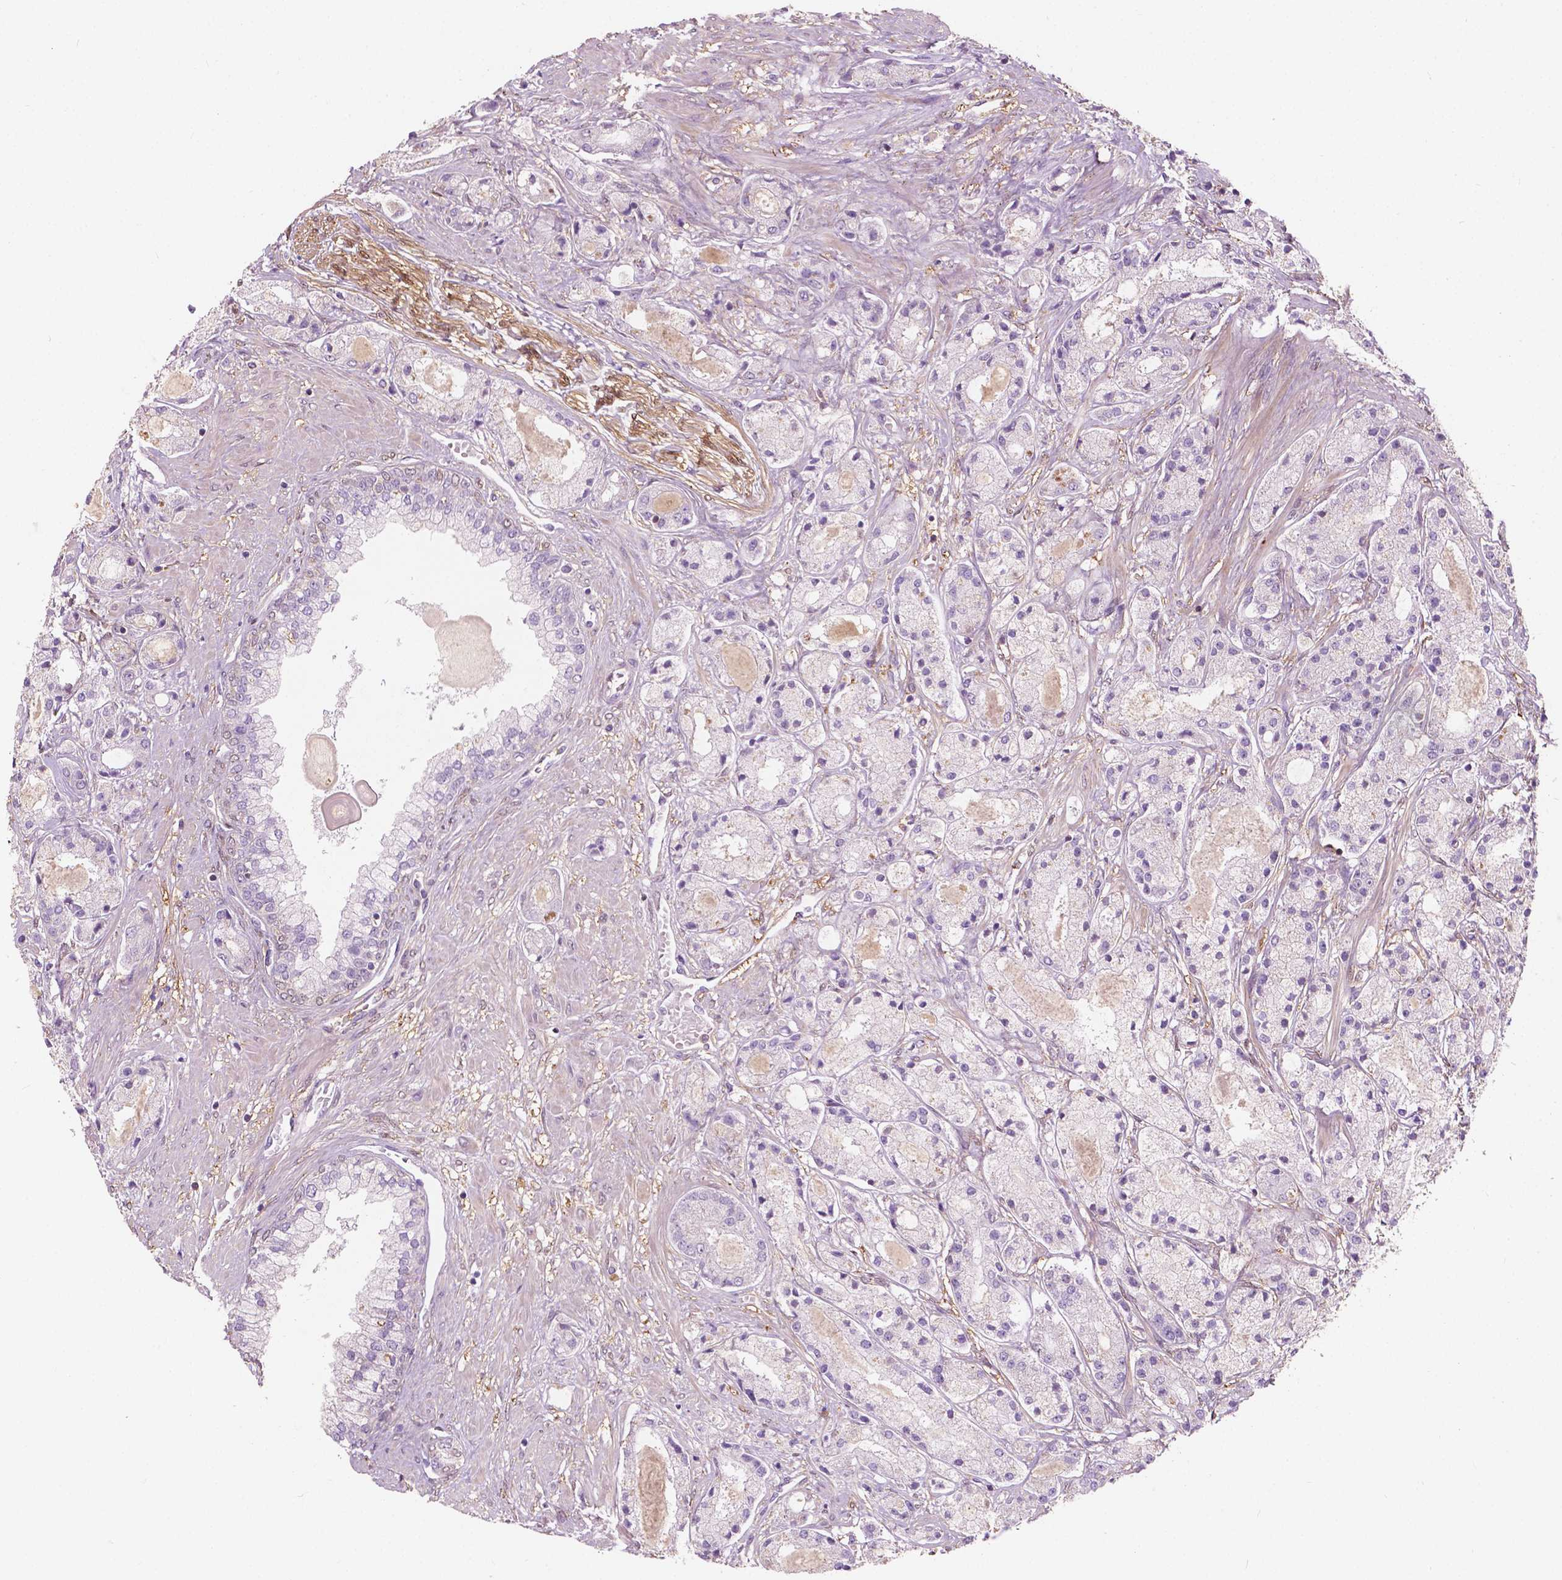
{"staining": {"intensity": "negative", "quantity": "none", "location": "none"}, "tissue": "prostate cancer", "cell_type": "Tumor cells", "image_type": "cancer", "snomed": [{"axis": "morphology", "description": "Adenocarcinoma, High grade"}, {"axis": "topography", "description": "Prostate"}], "caption": "A micrograph of prostate cancer stained for a protein exhibits no brown staining in tumor cells.", "gene": "GPR37", "patient": {"sex": "male", "age": 67}}